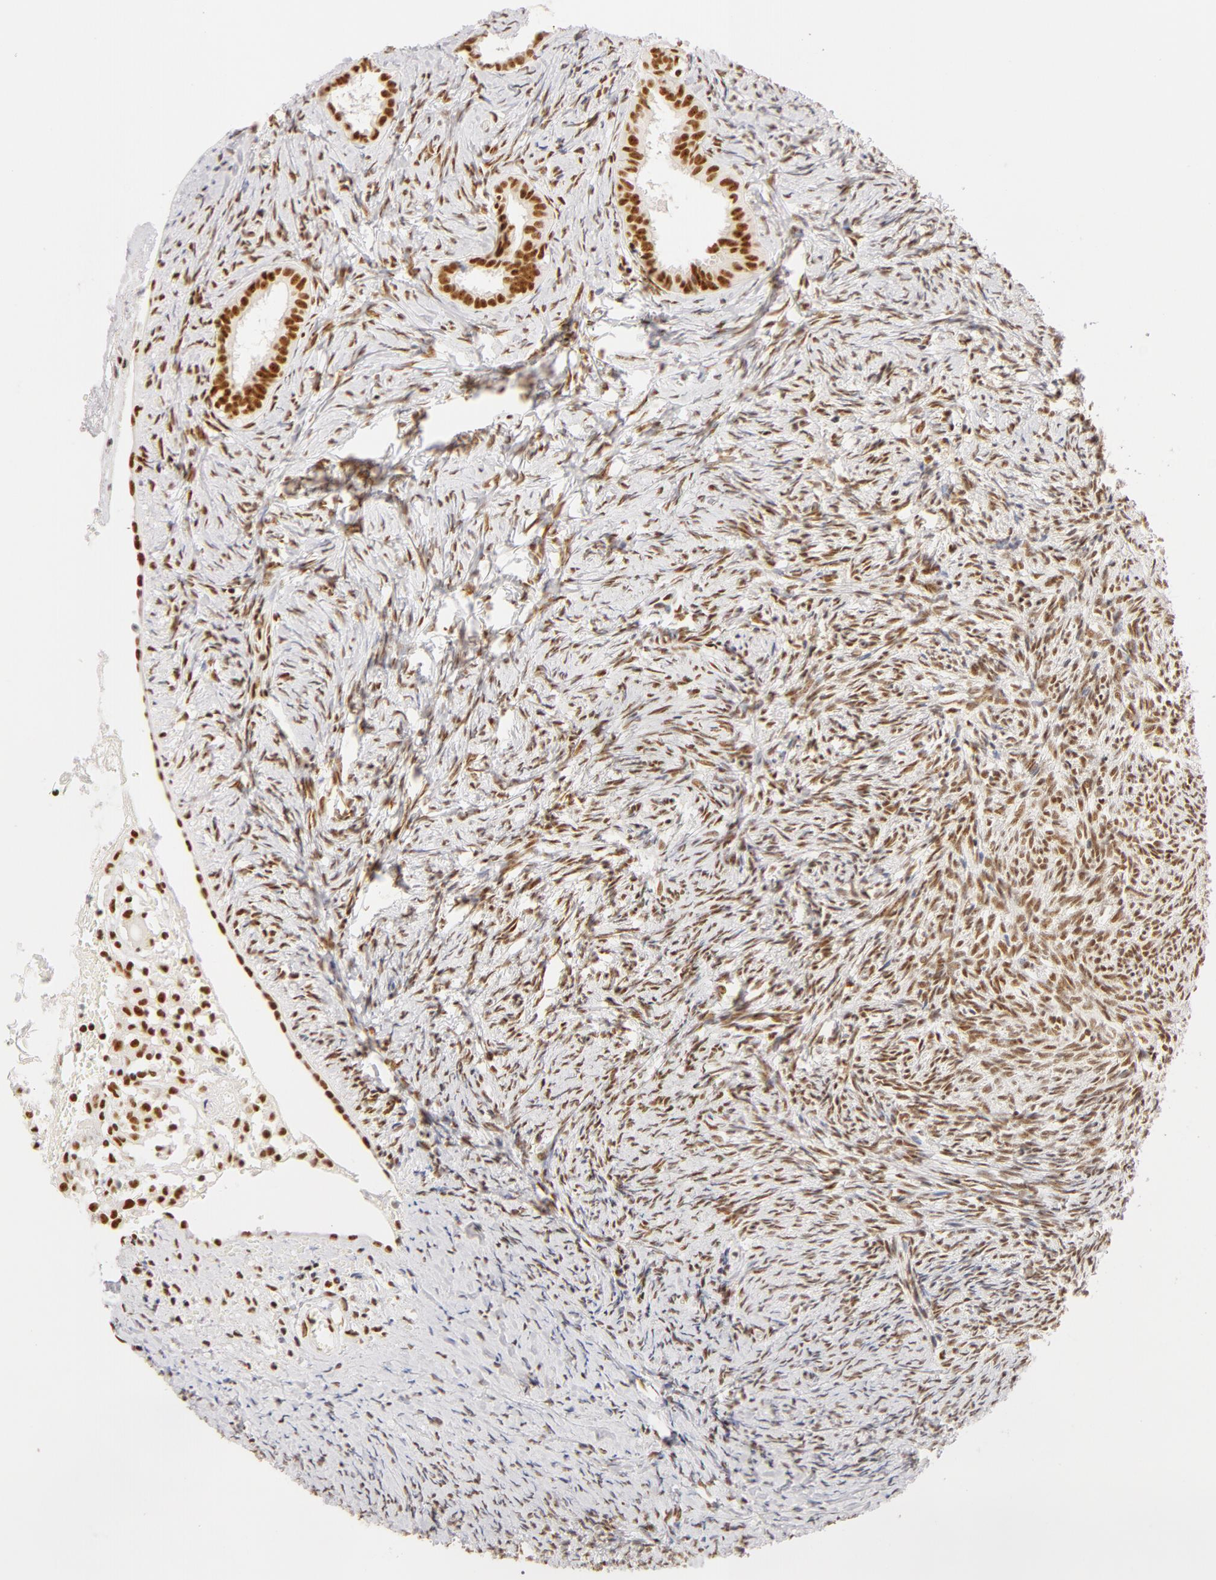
{"staining": {"intensity": "strong", "quantity": ">75%", "location": "nuclear"}, "tissue": "ovary", "cell_type": "Follicle cells", "image_type": "normal", "snomed": [{"axis": "morphology", "description": "Normal tissue, NOS"}, {"axis": "topography", "description": "Ovary"}], "caption": "The immunohistochemical stain highlights strong nuclear expression in follicle cells of benign ovary. Nuclei are stained in blue.", "gene": "RBM39", "patient": {"sex": "female", "age": 54}}